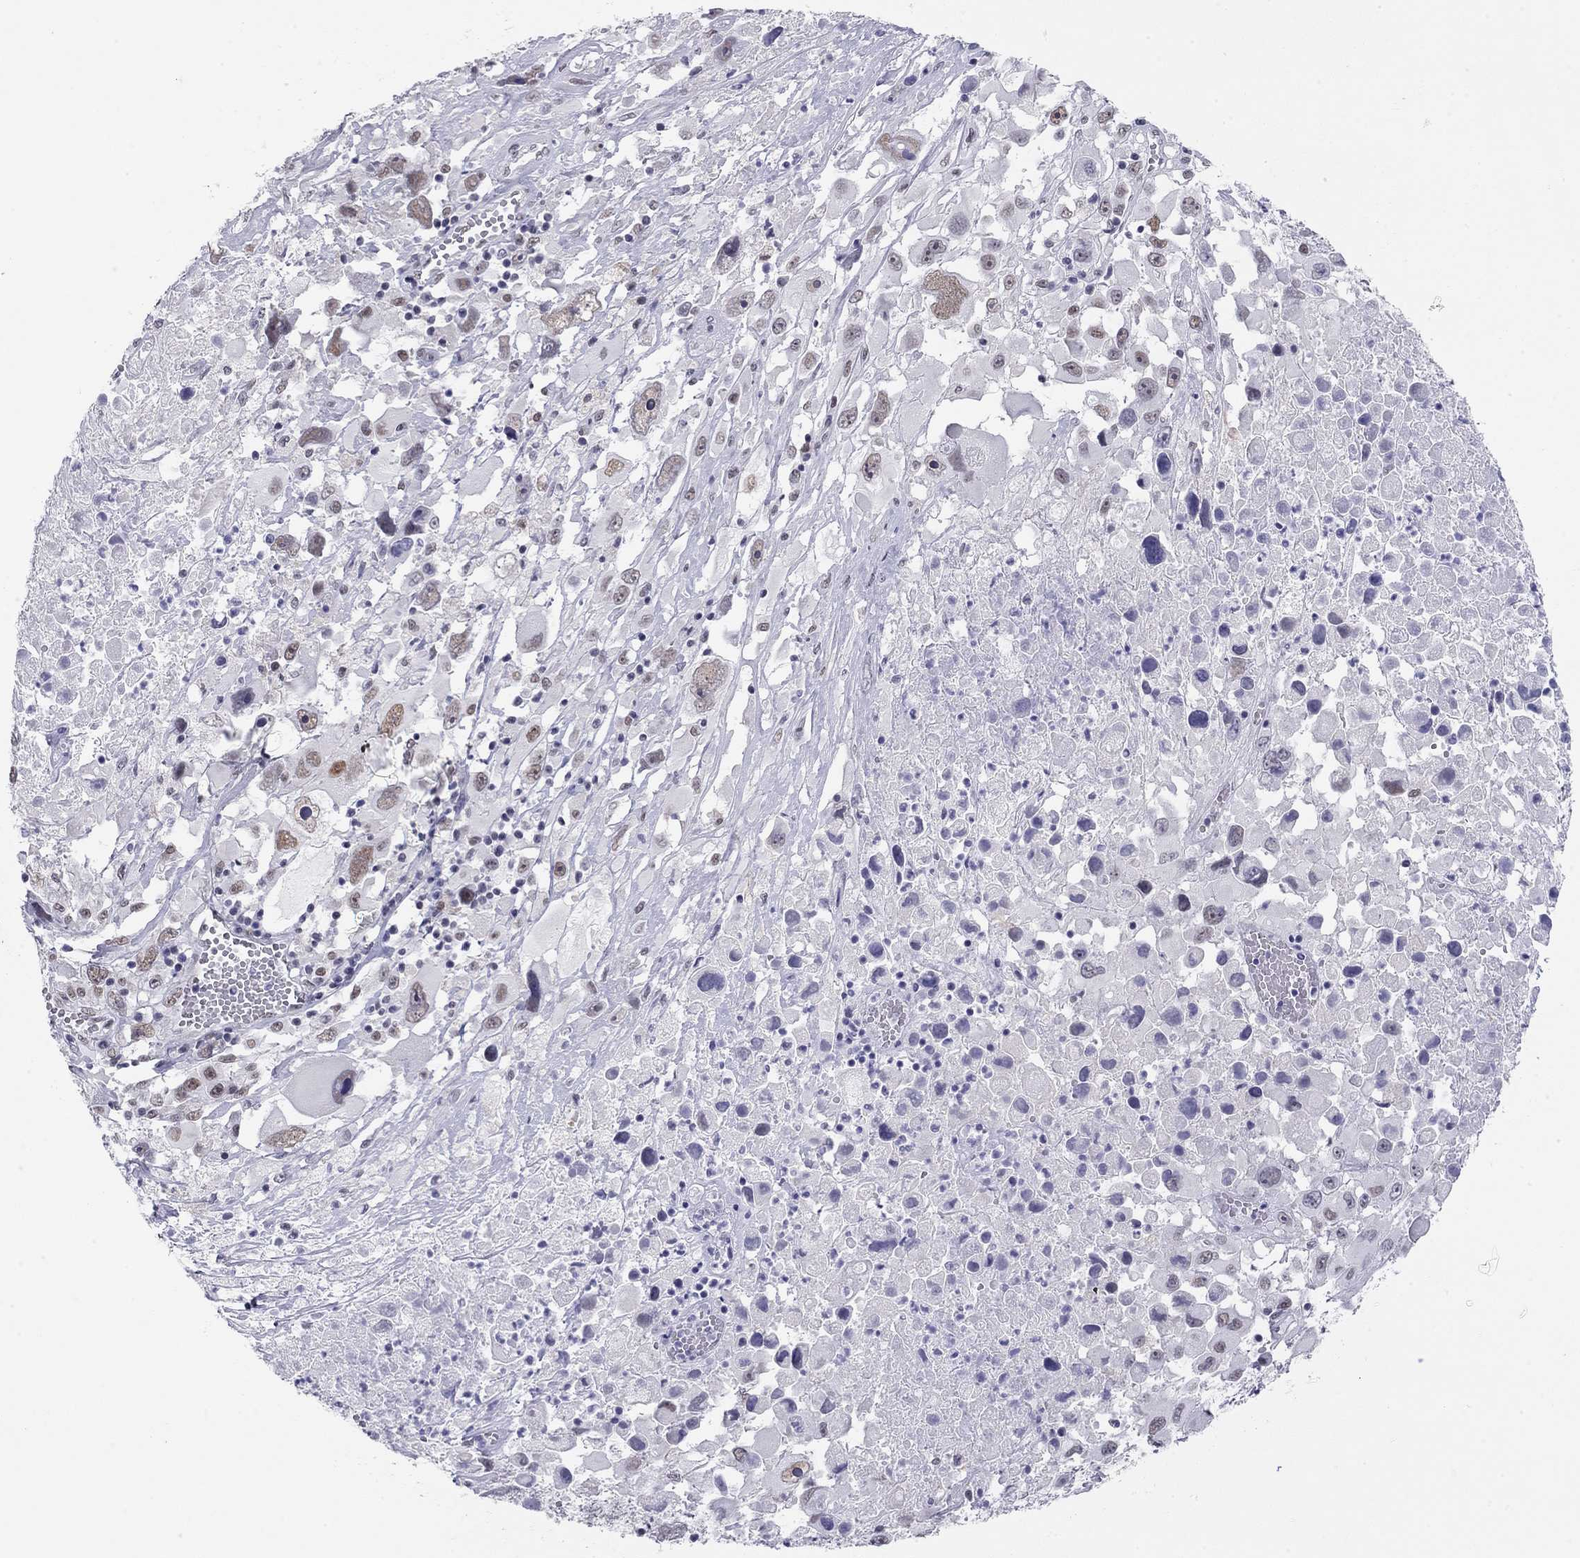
{"staining": {"intensity": "moderate", "quantity": ">75%", "location": "nuclear"}, "tissue": "melanoma", "cell_type": "Tumor cells", "image_type": "cancer", "snomed": [{"axis": "morphology", "description": "Malignant melanoma, Metastatic site"}, {"axis": "topography", "description": "Soft tissue"}], "caption": "Moderate nuclear positivity for a protein is appreciated in approximately >75% of tumor cells of malignant melanoma (metastatic site) using immunohistochemistry (IHC).", "gene": "DOT1L", "patient": {"sex": "male", "age": 50}}